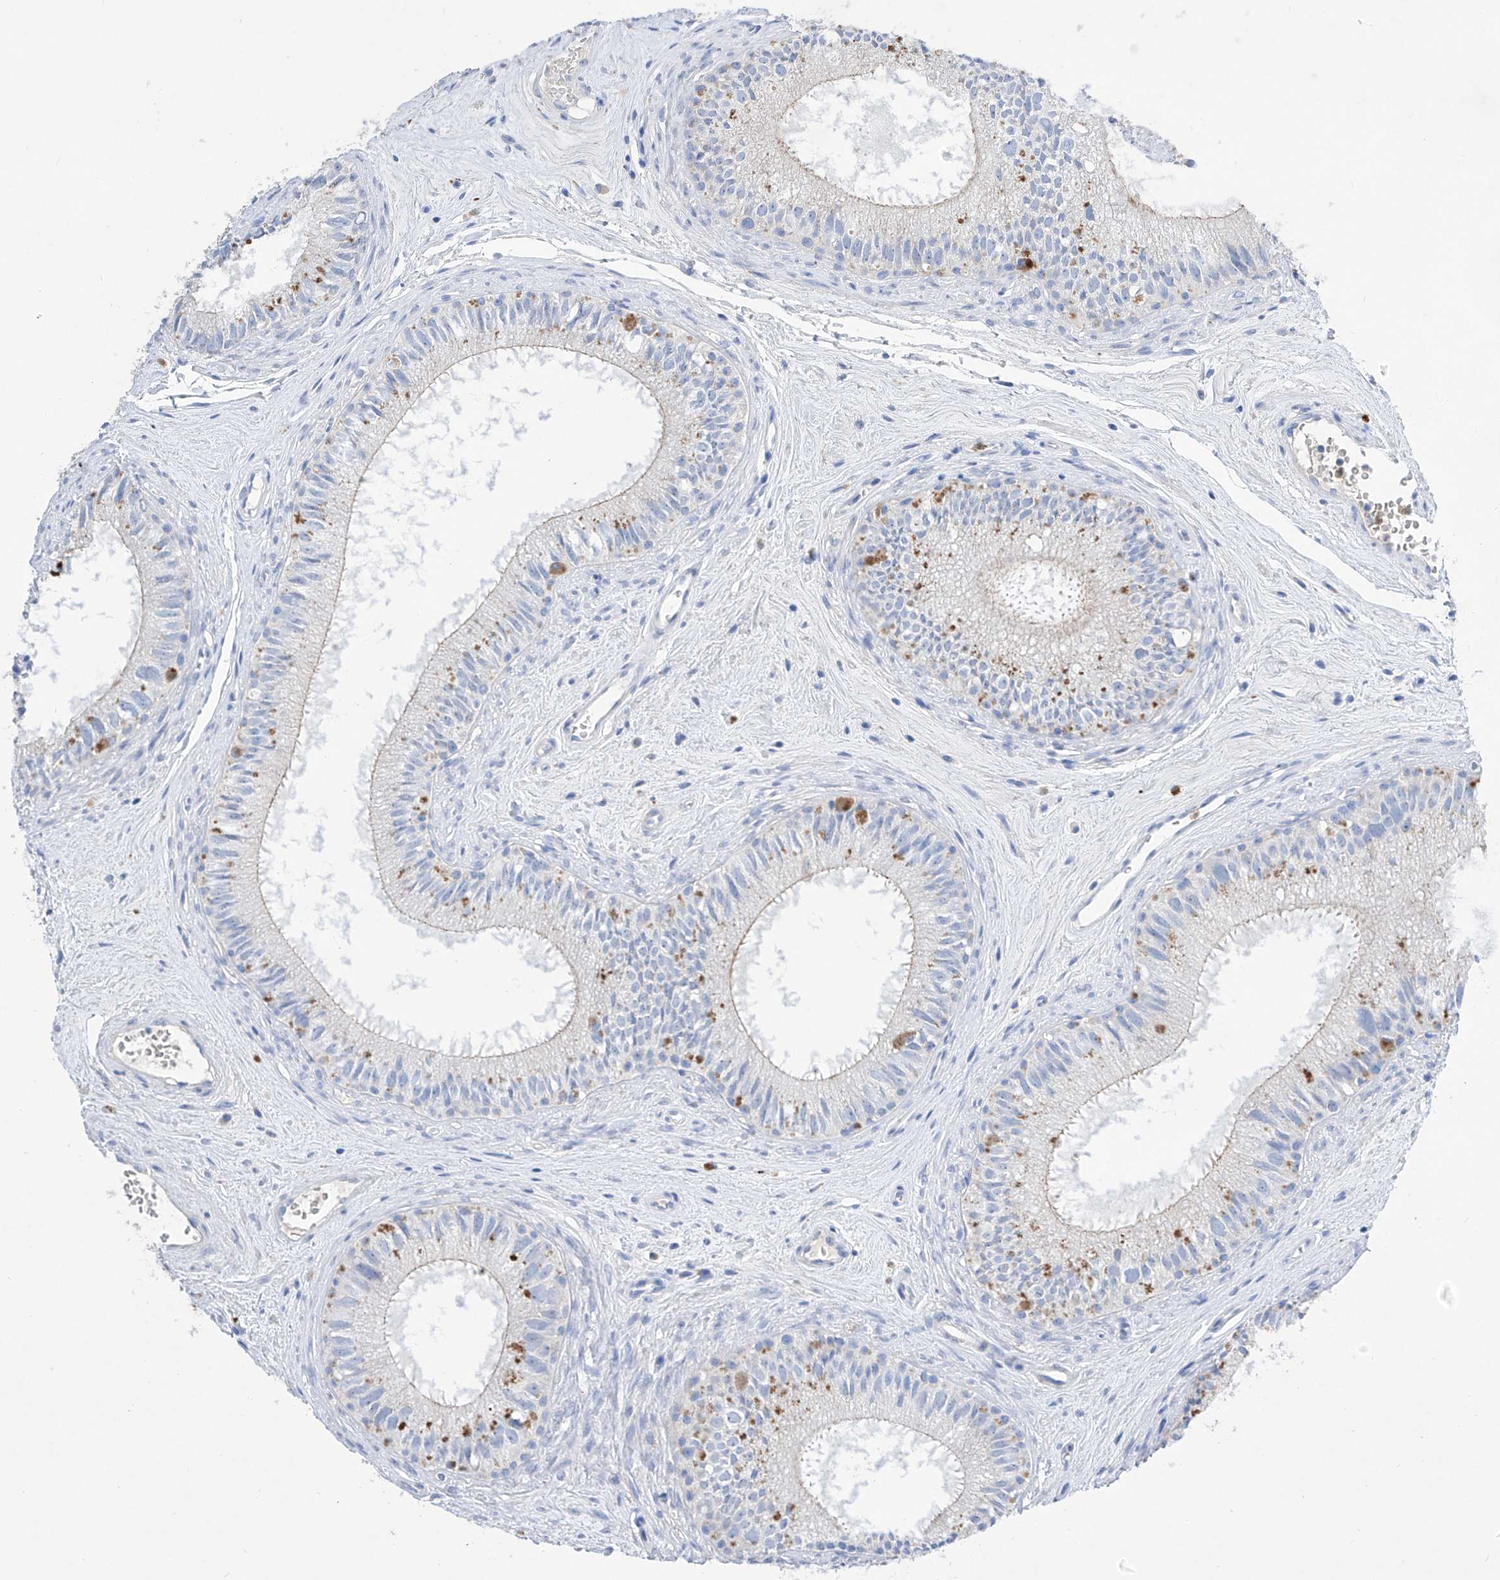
{"staining": {"intensity": "negative", "quantity": "none", "location": "none"}, "tissue": "epididymis", "cell_type": "Glandular cells", "image_type": "normal", "snomed": [{"axis": "morphology", "description": "Normal tissue, NOS"}, {"axis": "topography", "description": "Epididymis"}], "caption": "There is no significant staining in glandular cells of epididymis.", "gene": "TM7SF2", "patient": {"sex": "male", "age": 71}}